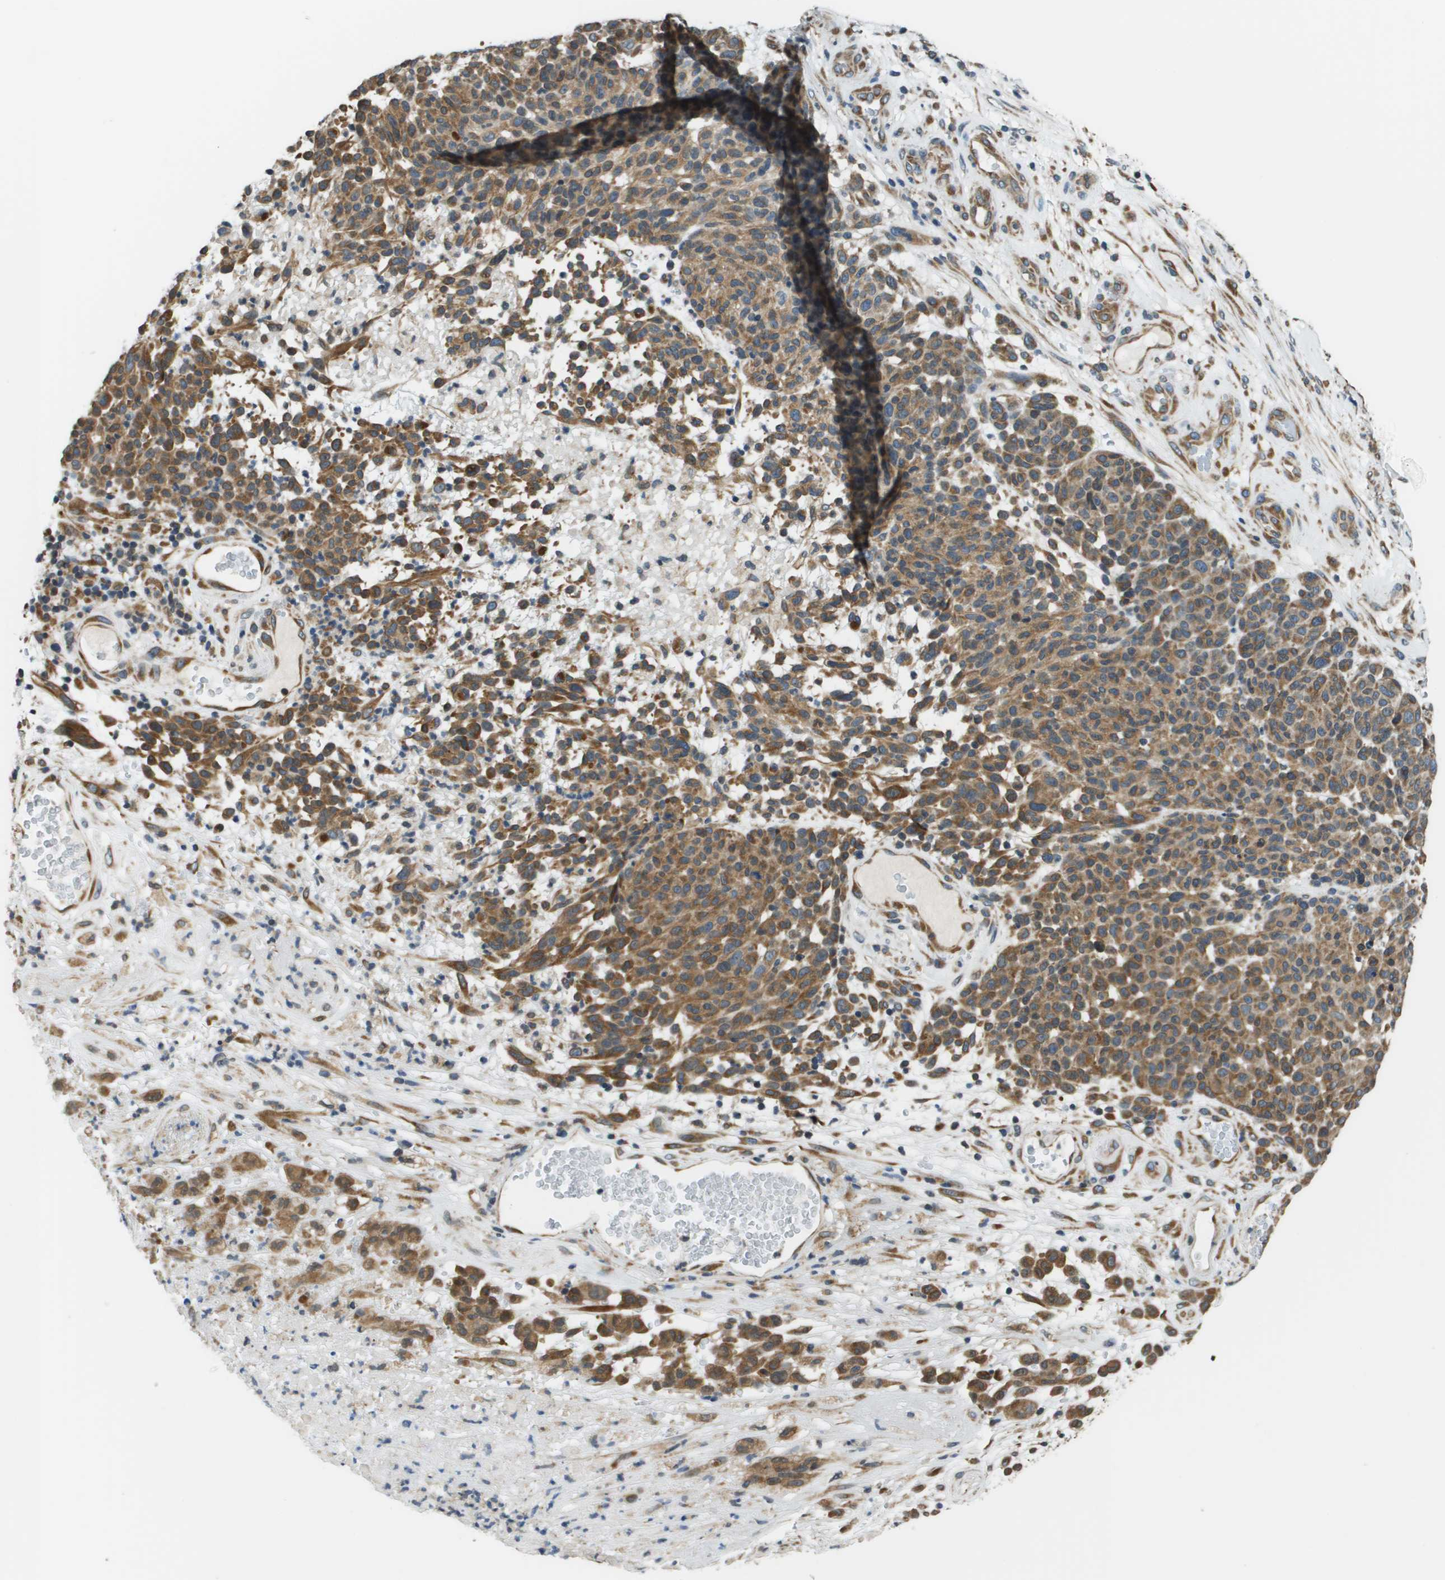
{"staining": {"intensity": "moderate", "quantity": ">75%", "location": "cytoplasmic/membranous"}, "tissue": "melanoma", "cell_type": "Tumor cells", "image_type": "cancer", "snomed": [{"axis": "morphology", "description": "Malignant melanoma, NOS"}, {"axis": "topography", "description": "Skin"}], "caption": "Melanoma tissue reveals moderate cytoplasmic/membranous staining in about >75% of tumor cells, visualized by immunohistochemistry. The staining was performed using DAB to visualize the protein expression in brown, while the nuclei were stained in blue with hematoxylin (Magnification: 20x).", "gene": "SEC62", "patient": {"sex": "male", "age": 59}}